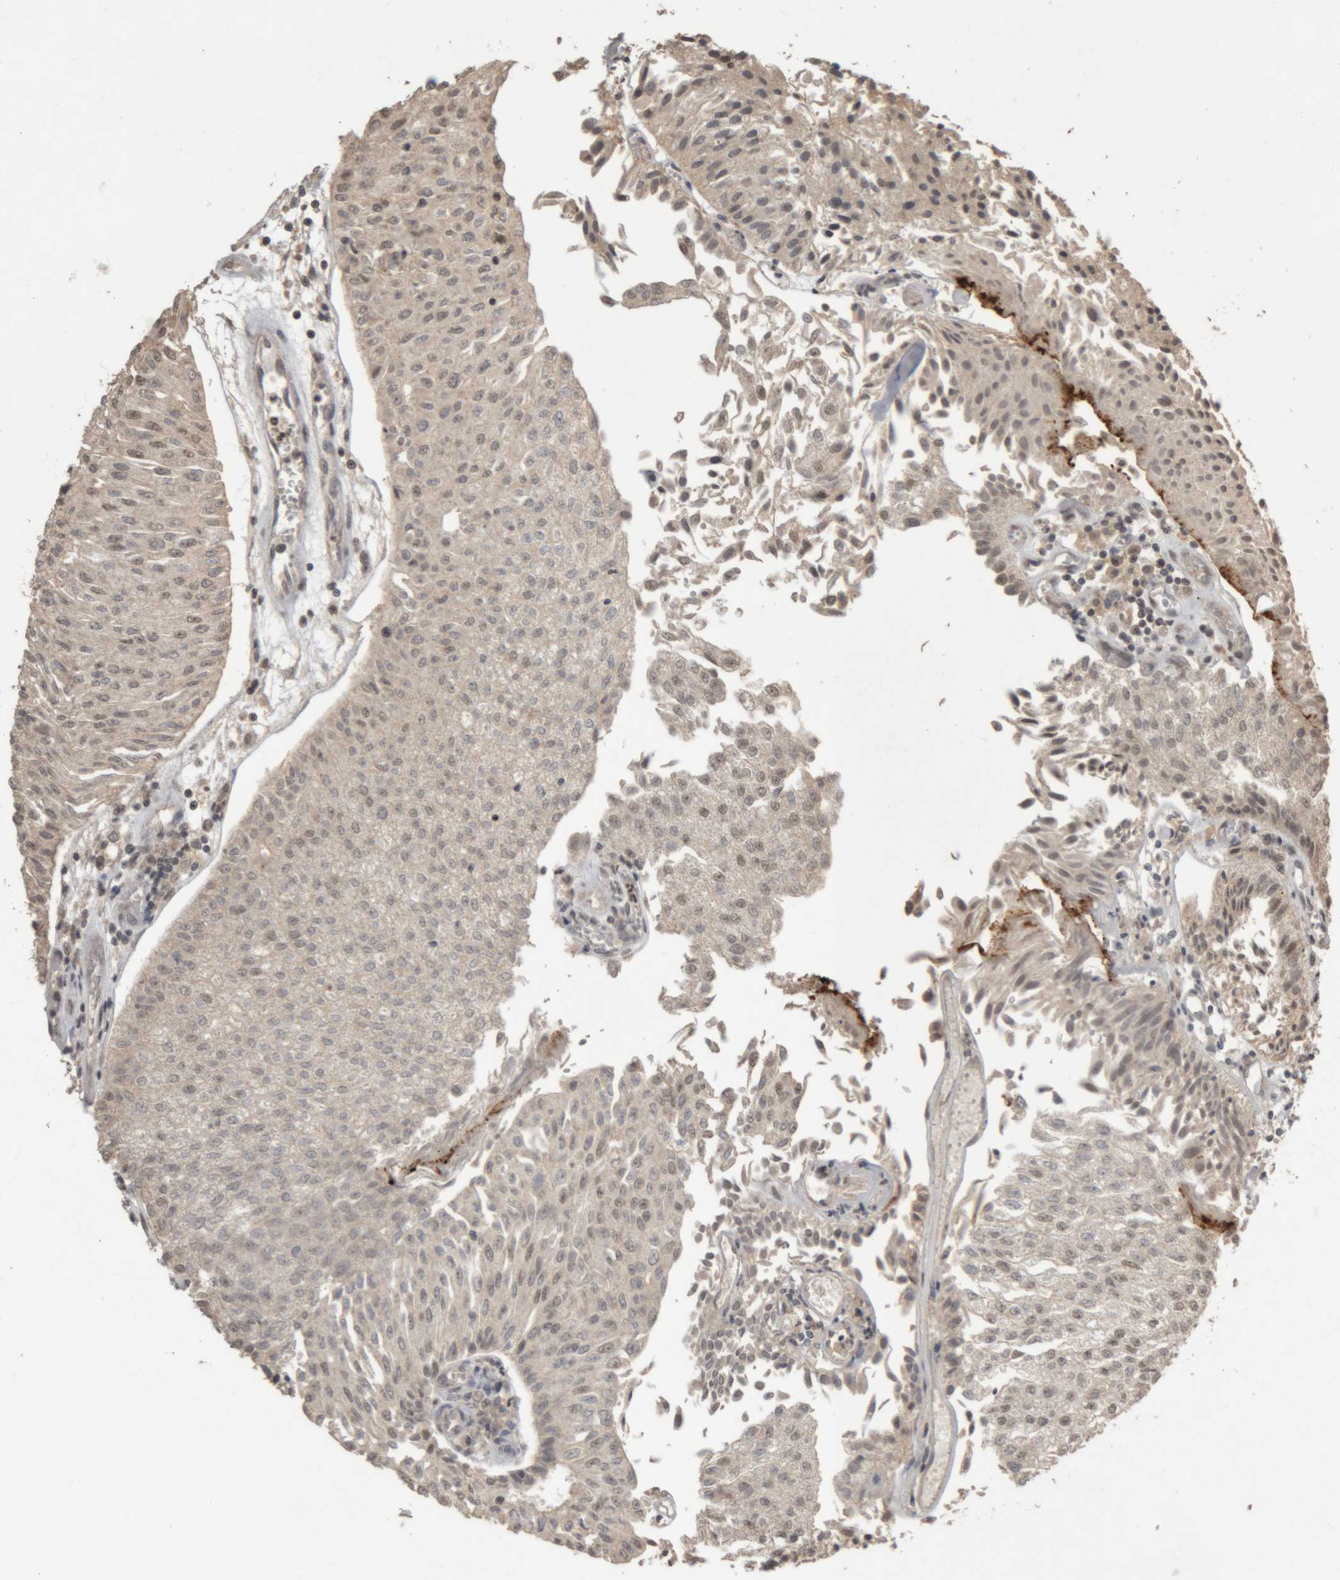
{"staining": {"intensity": "weak", "quantity": "<25%", "location": "nuclear"}, "tissue": "urothelial cancer", "cell_type": "Tumor cells", "image_type": "cancer", "snomed": [{"axis": "morphology", "description": "Urothelial carcinoma, Low grade"}, {"axis": "topography", "description": "Urinary bladder"}], "caption": "Immunohistochemistry histopathology image of neoplastic tissue: human low-grade urothelial carcinoma stained with DAB shows no significant protein positivity in tumor cells. (DAB immunohistochemistry, high magnification).", "gene": "KEAP1", "patient": {"sex": "male", "age": 86}}